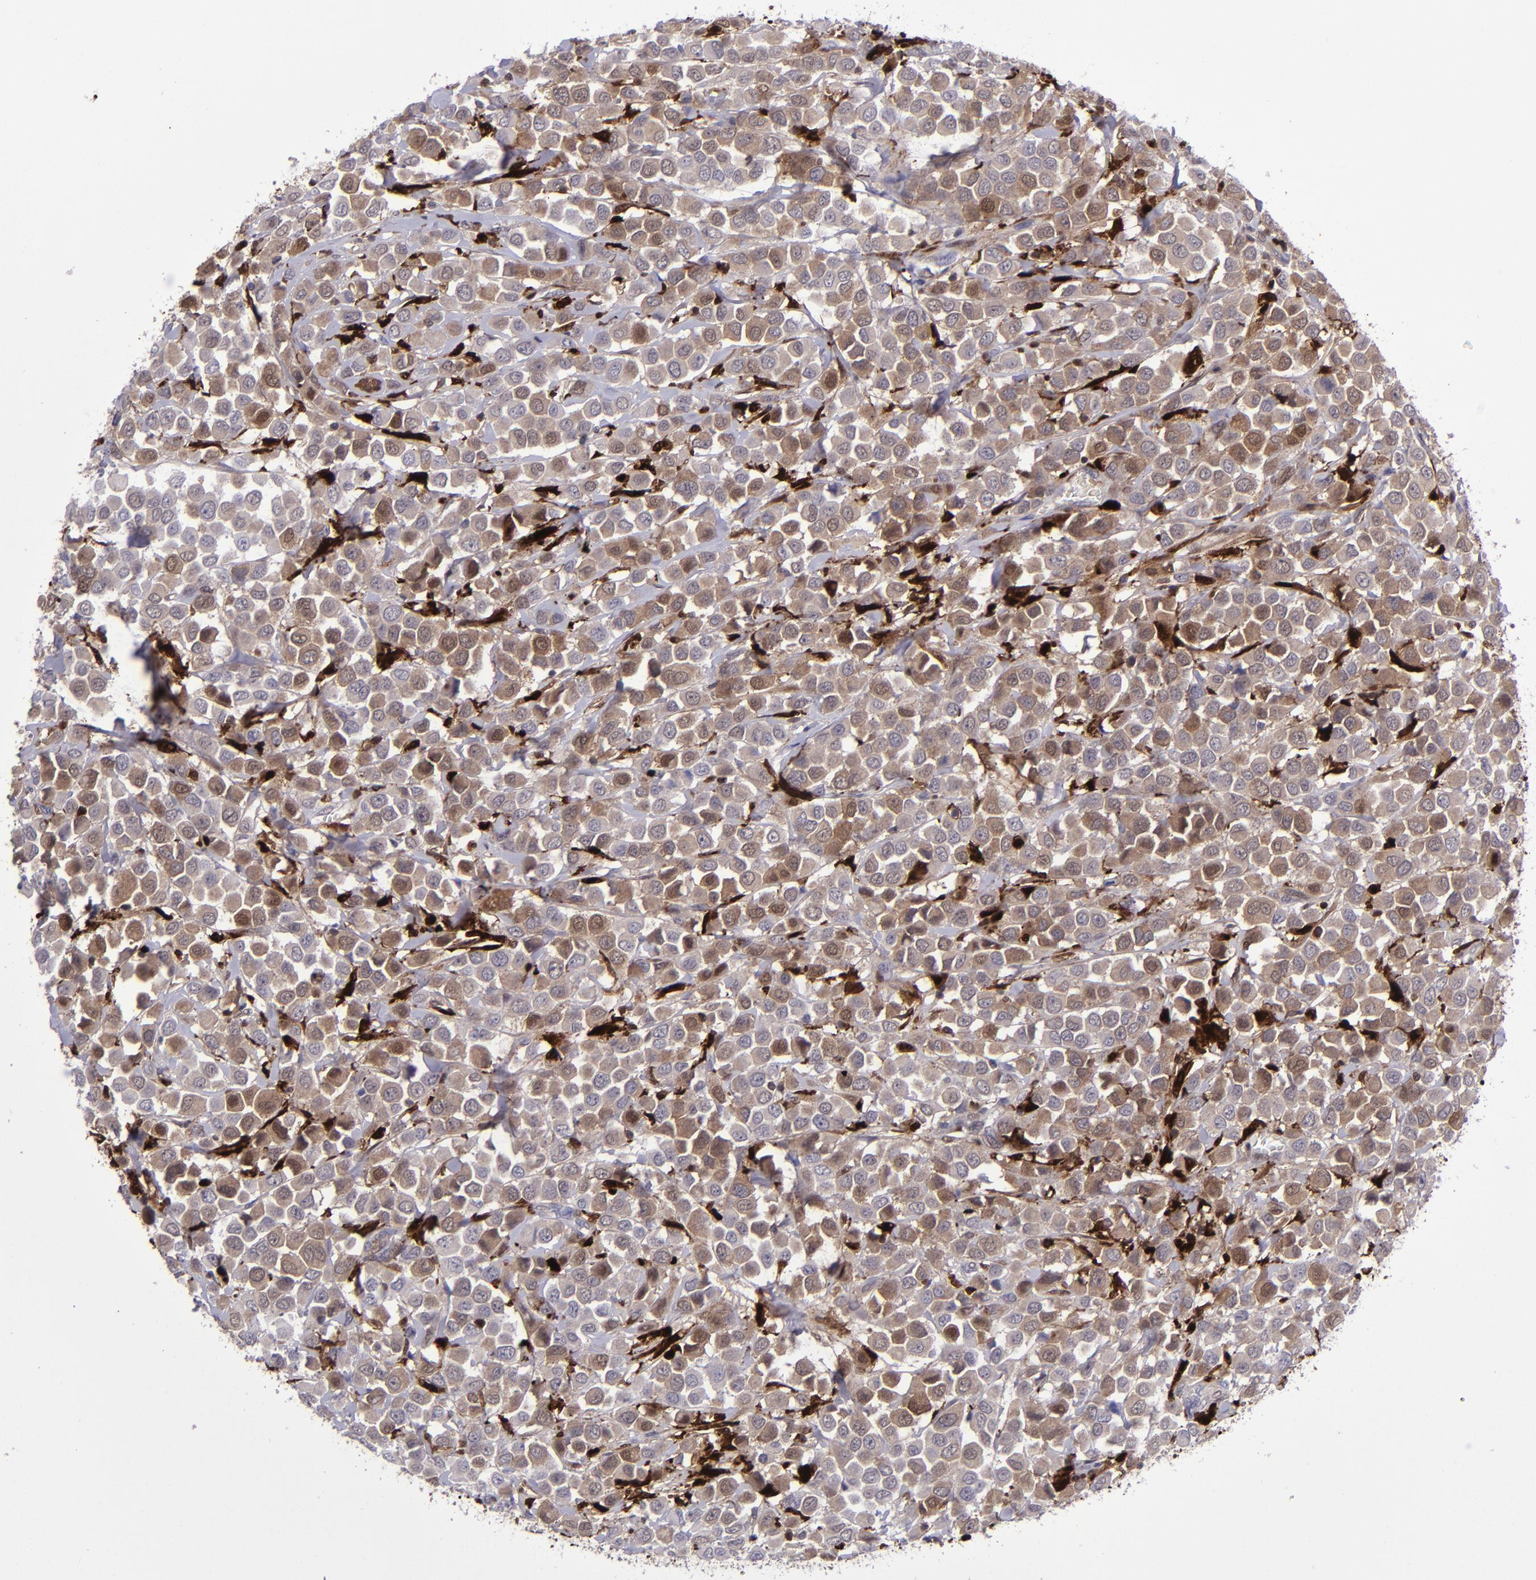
{"staining": {"intensity": "weak", "quantity": ">75%", "location": "cytoplasmic/membranous,nuclear"}, "tissue": "breast cancer", "cell_type": "Tumor cells", "image_type": "cancer", "snomed": [{"axis": "morphology", "description": "Duct carcinoma"}, {"axis": "topography", "description": "Breast"}], "caption": "IHC image of neoplastic tissue: human breast cancer stained using immunohistochemistry exhibits low levels of weak protein expression localized specifically in the cytoplasmic/membranous and nuclear of tumor cells, appearing as a cytoplasmic/membranous and nuclear brown color.", "gene": "TYMP", "patient": {"sex": "female", "age": 61}}